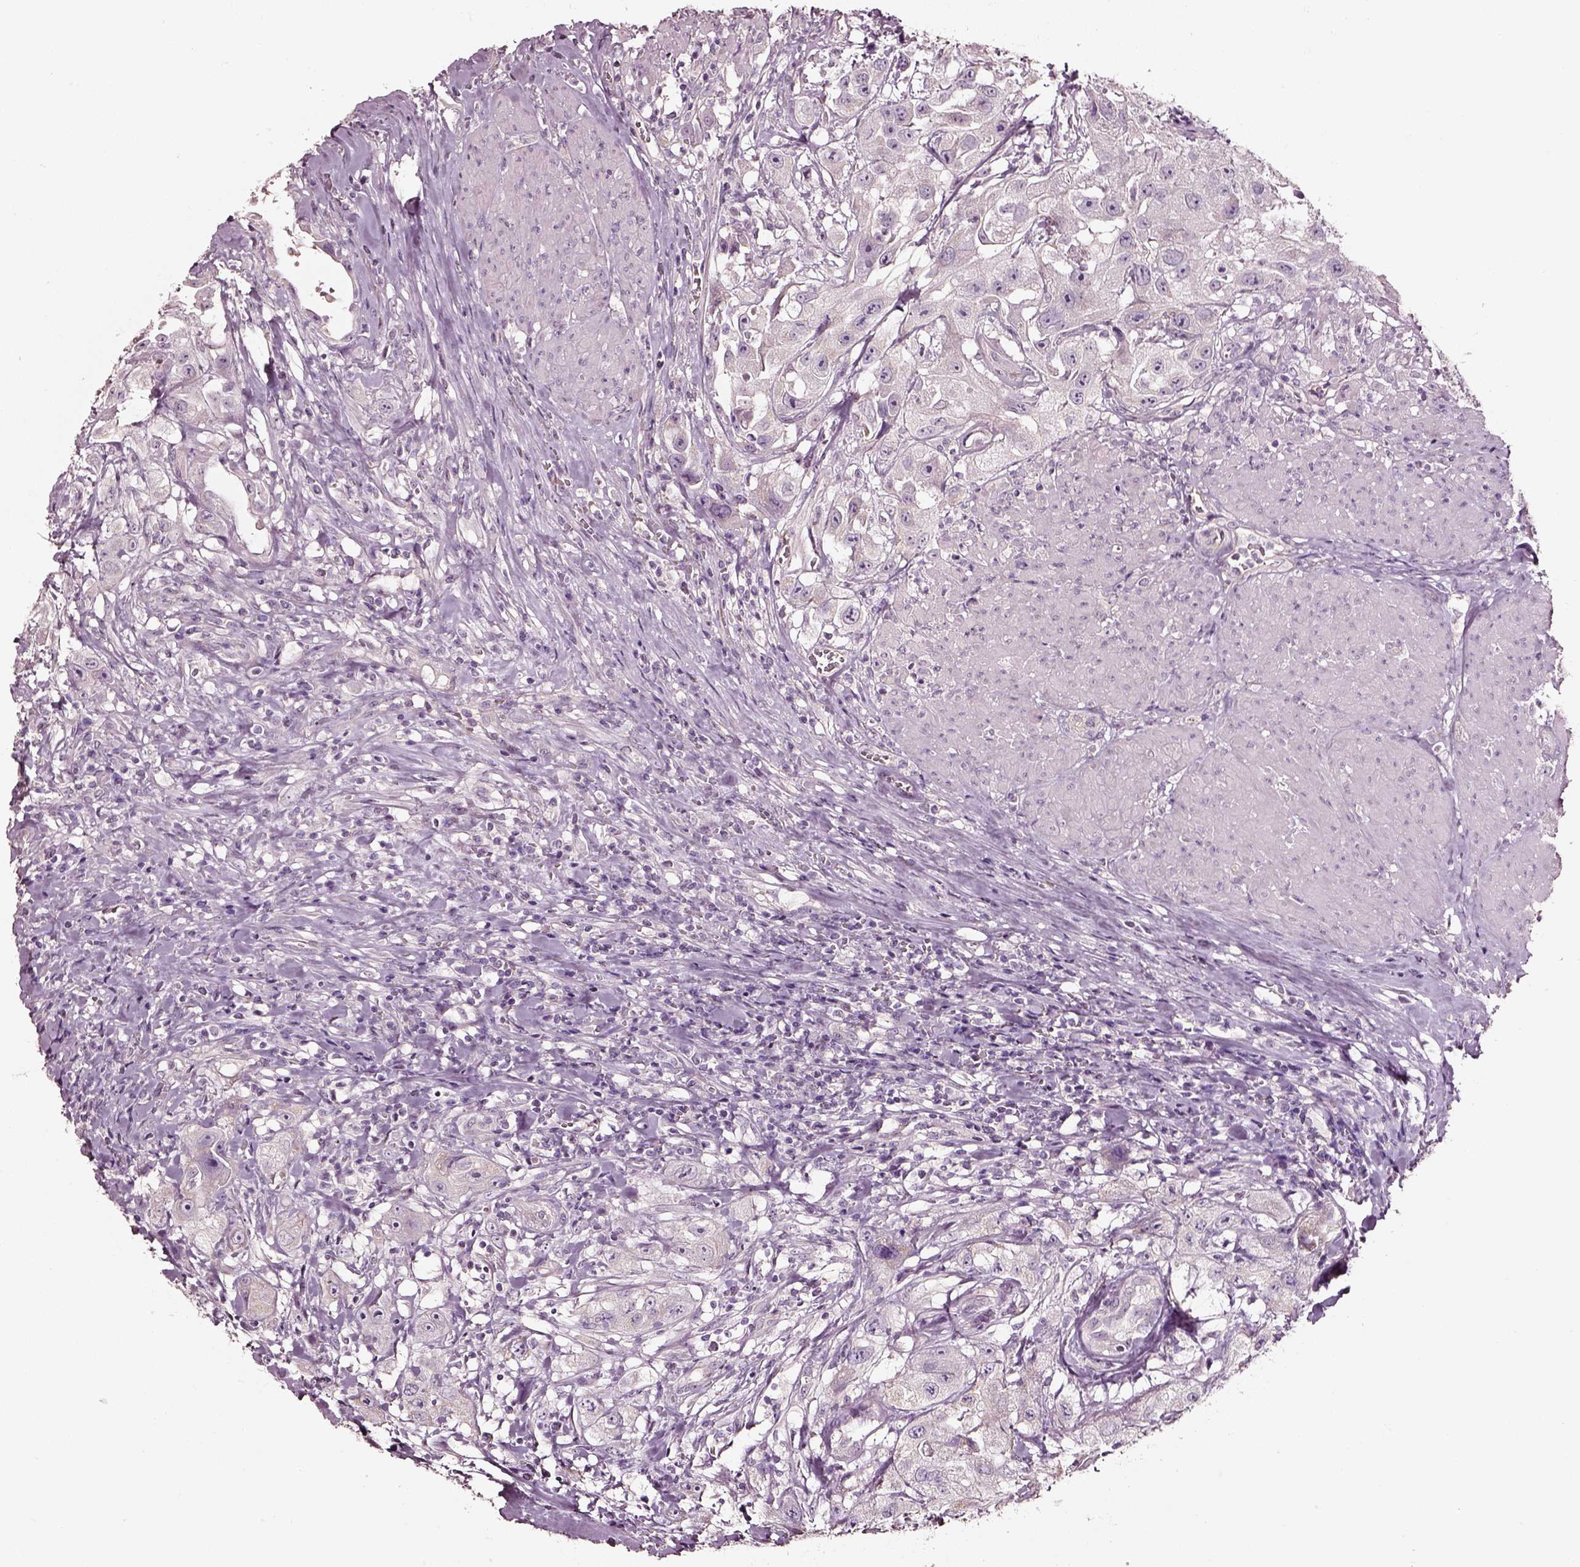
{"staining": {"intensity": "negative", "quantity": "none", "location": "none"}, "tissue": "urothelial cancer", "cell_type": "Tumor cells", "image_type": "cancer", "snomed": [{"axis": "morphology", "description": "Urothelial carcinoma, High grade"}, {"axis": "topography", "description": "Urinary bladder"}], "caption": "An immunohistochemistry photomicrograph of high-grade urothelial carcinoma is shown. There is no staining in tumor cells of high-grade urothelial carcinoma. The staining is performed using DAB brown chromogen with nuclei counter-stained in using hematoxylin.", "gene": "AADAT", "patient": {"sex": "male", "age": 79}}